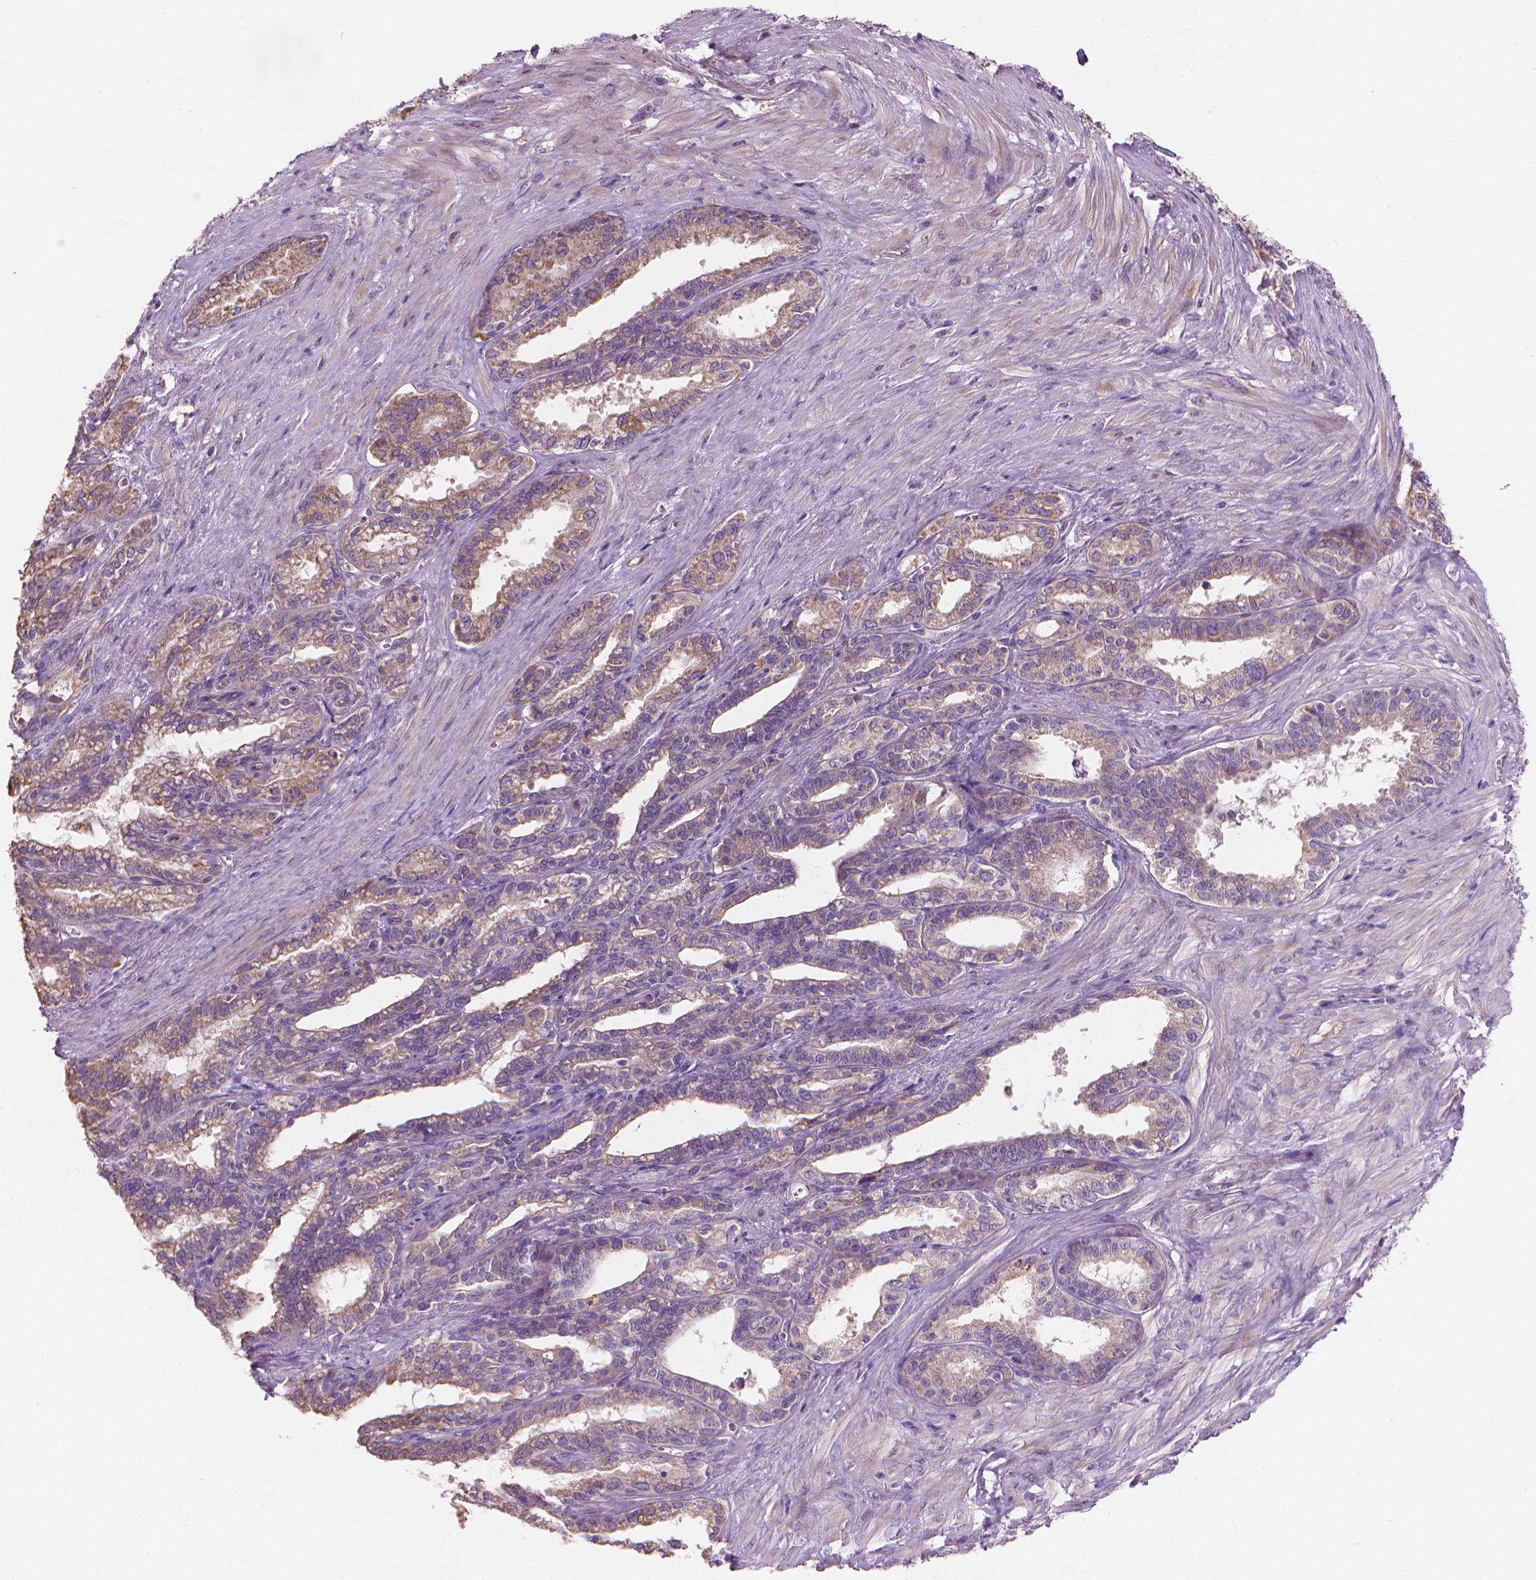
{"staining": {"intensity": "moderate", "quantity": ">75%", "location": "cytoplasmic/membranous"}, "tissue": "seminal vesicle", "cell_type": "Glandular cells", "image_type": "normal", "snomed": [{"axis": "morphology", "description": "Normal tissue, NOS"}, {"axis": "morphology", "description": "Urothelial carcinoma, NOS"}, {"axis": "topography", "description": "Urinary bladder"}, {"axis": "topography", "description": "Seminal veicle"}], "caption": "This is a micrograph of immunohistochemistry staining of benign seminal vesicle, which shows moderate staining in the cytoplasmic/membranous of glandular cells.", "gene": "TTC29", "patient": {"sex": "male", "age": 76}}